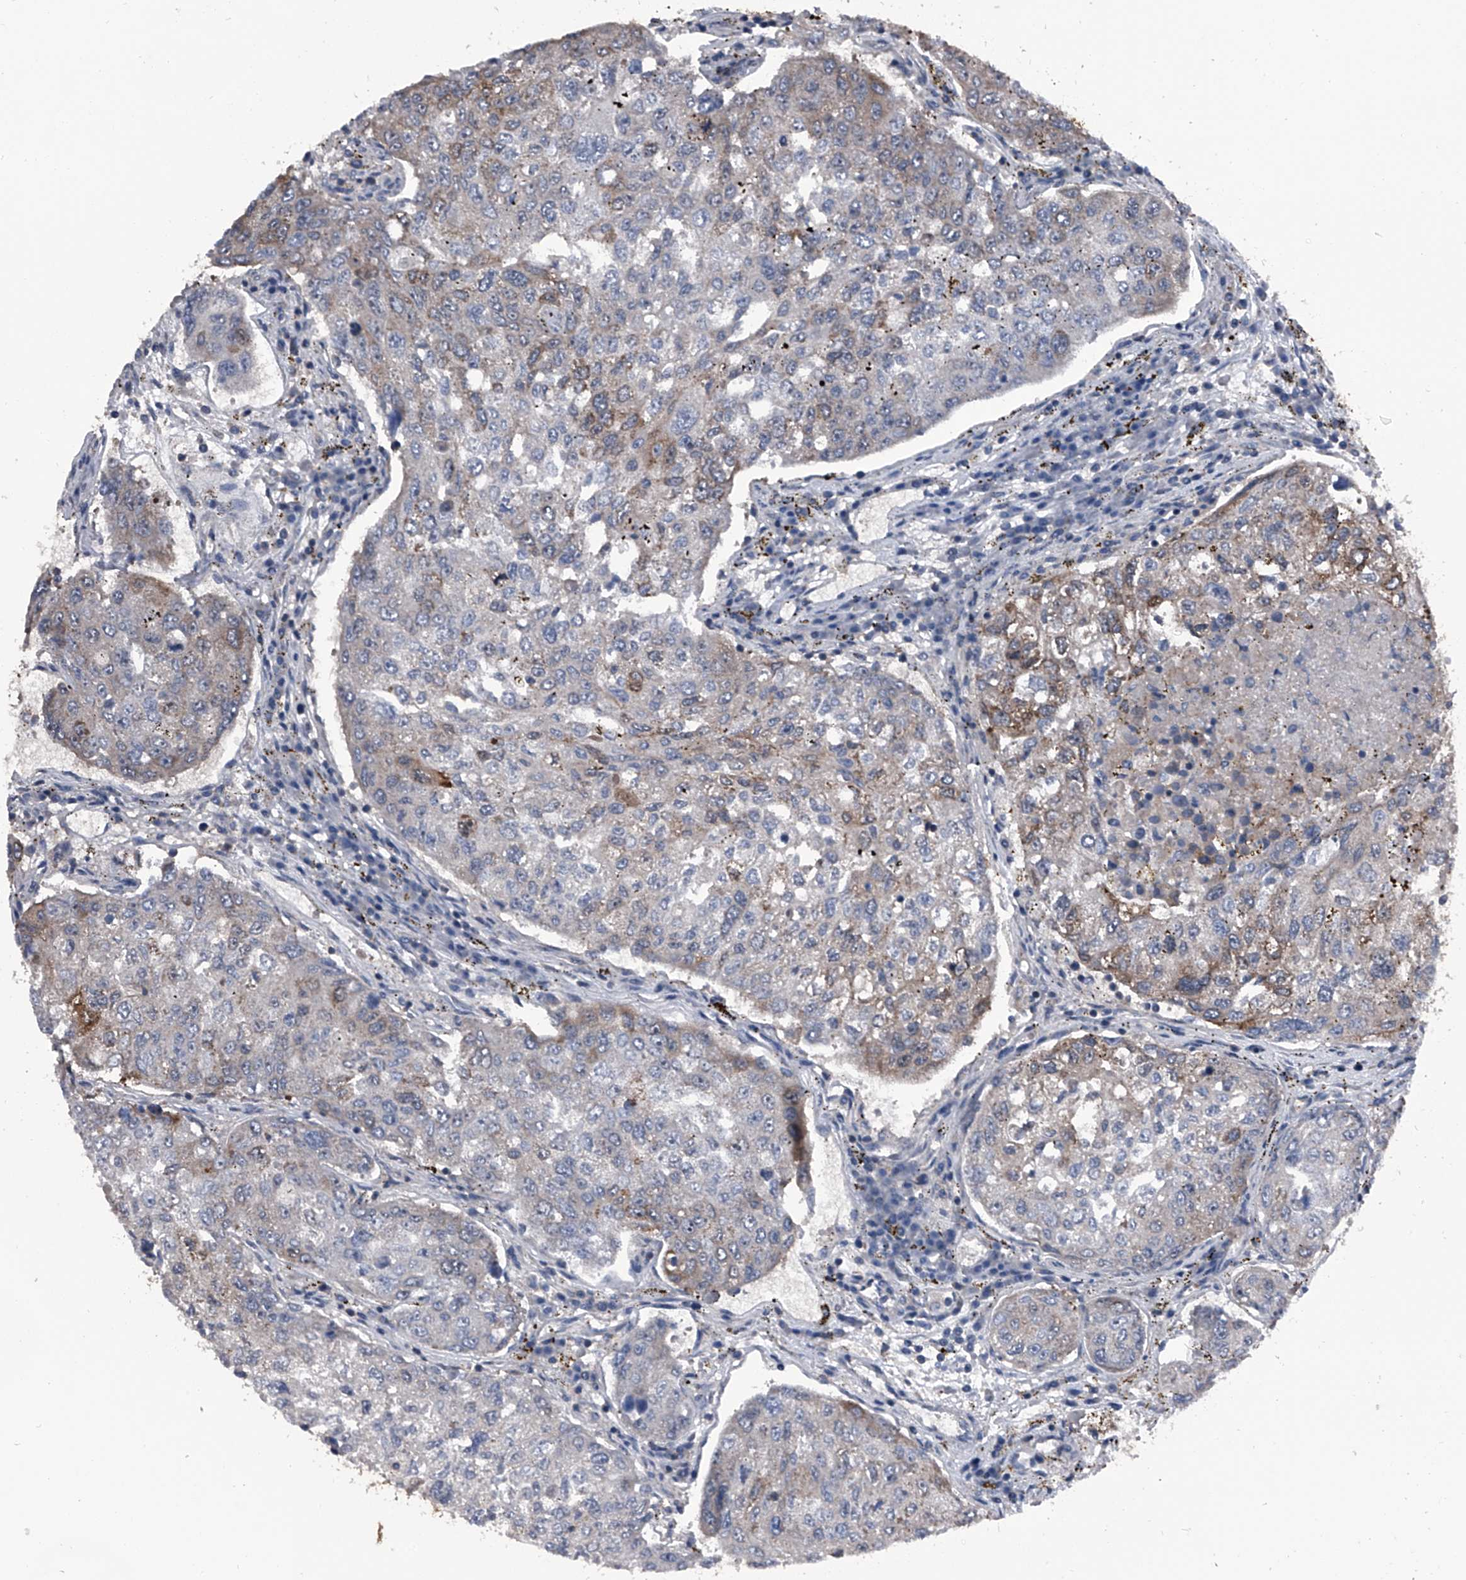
{"staining": {"intensity": "moderate", "quantity": "<25%", "location": "cytoplasmic/membranous"}, "tissue": "urothelial cancer", "cell_type": "Tumor cells", "image_type": "cancer", "snomed": [{"axis": "morphology", "description": "Urothelial carcinoma, High grade"}, {"axis": "topography", "description": "Lymph node"}, {"axis": "topography", "description": "Urinary bladder"}], "caption": "Immunohistochemical staining of high-grade urothelial carcinoma exhibits moderate cytoplasmic/membranous protein expression in about <25% of tumor cells.", "gene": "PIP5K1A", "patient": {"sex": "male", "age": 51}}